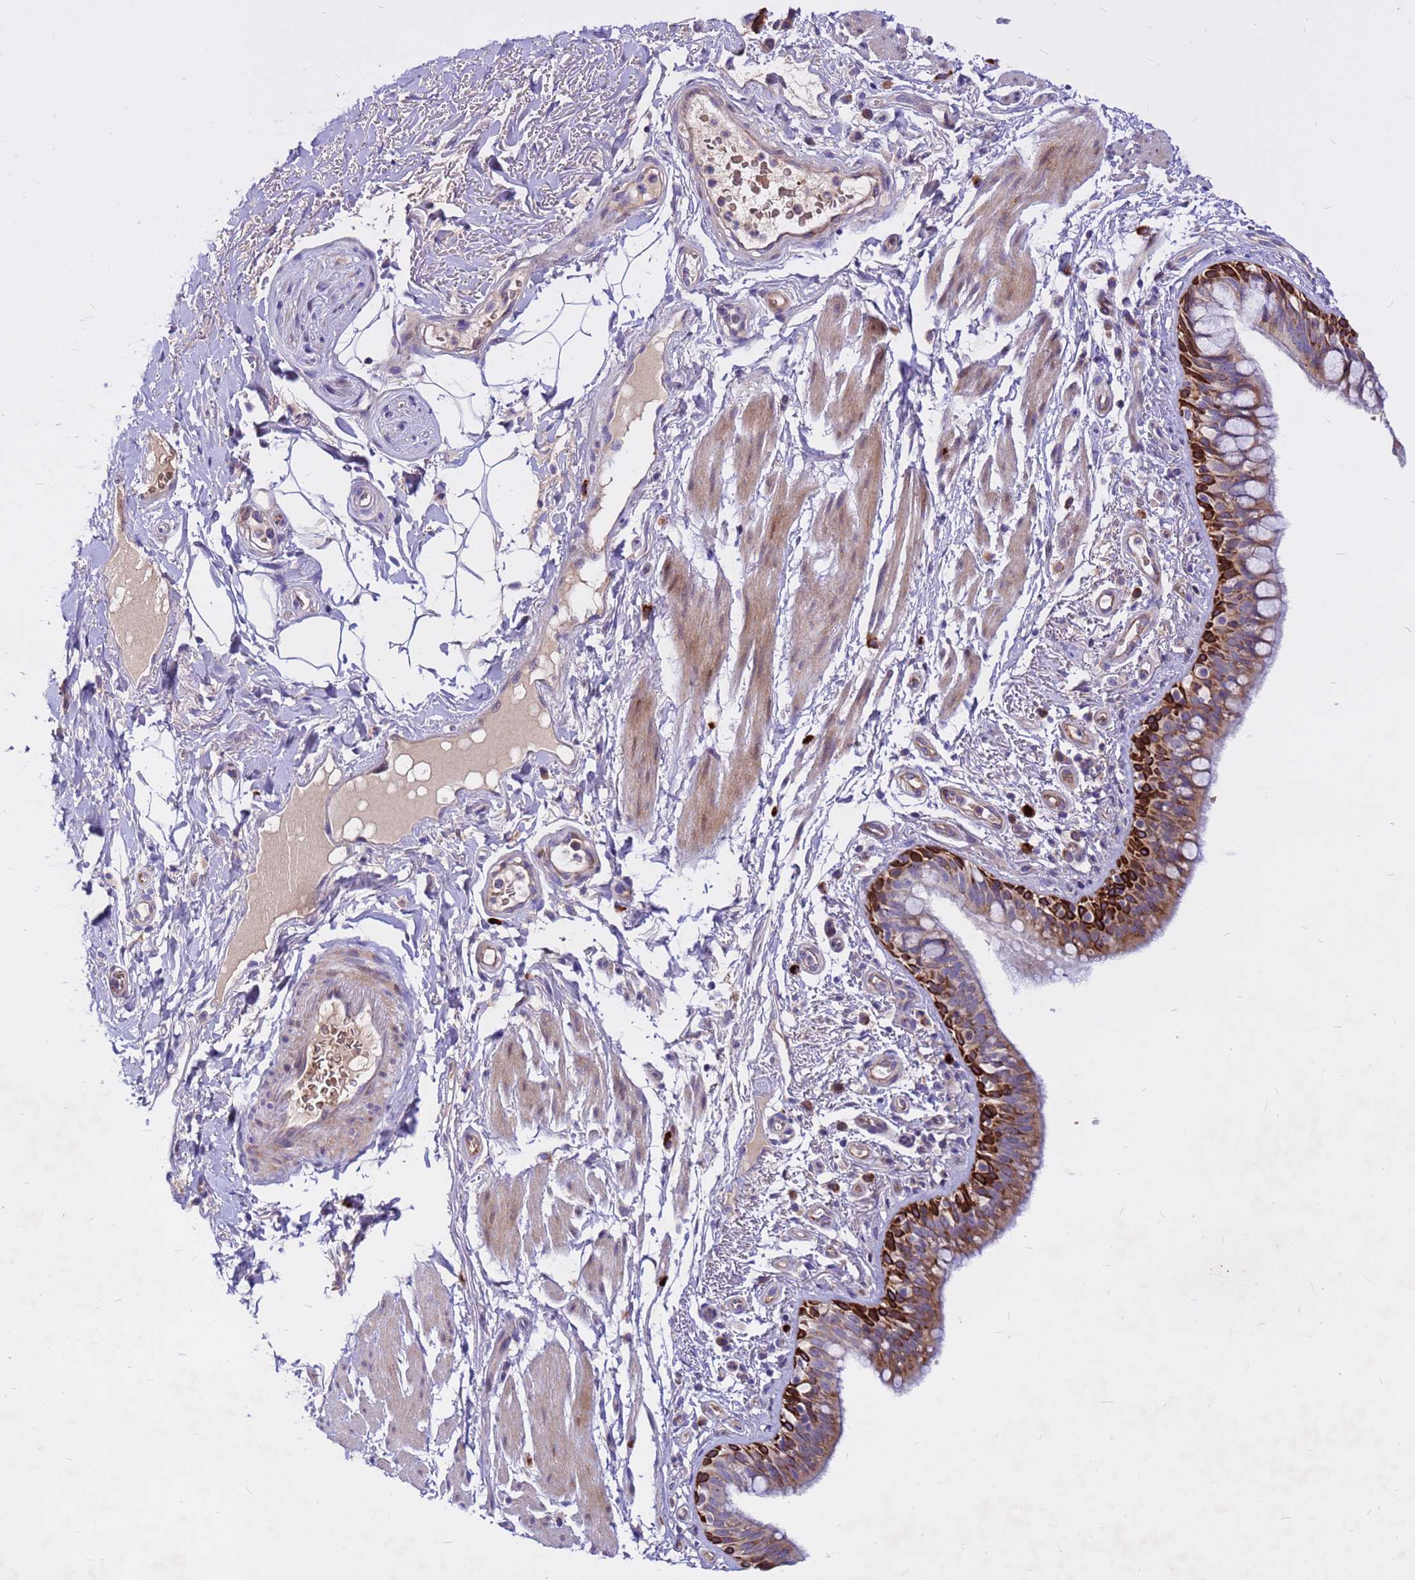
{"staining": {"intensity": "strong", "quantity": "25%-75%", "location": "cytoplasmic/membranous"}, "tissue": "bronchus", "cell_type": "Respiratory epithelial cells", "image_type": "normal", "snomed": [{"axis": "morphology", "description": "Normal tissue, NOS"}, {"axis": "morphology", "description": "Neoplasm, uncertain whether benign or malignant"}, {"axis": "topography", "description": "Bronchus"}, {"axis": "topography", "description": "Lung"}], "caption": "IHC micrograph of unremarkable human bronchus stained for a protein (brown), which reveals high levels of strong cytoplasmic/membranous expression in about 25%-75% of respiratory epithelial cells.", "gene": "ZNF669", "patient": {"sex": "male", "age": 55}}